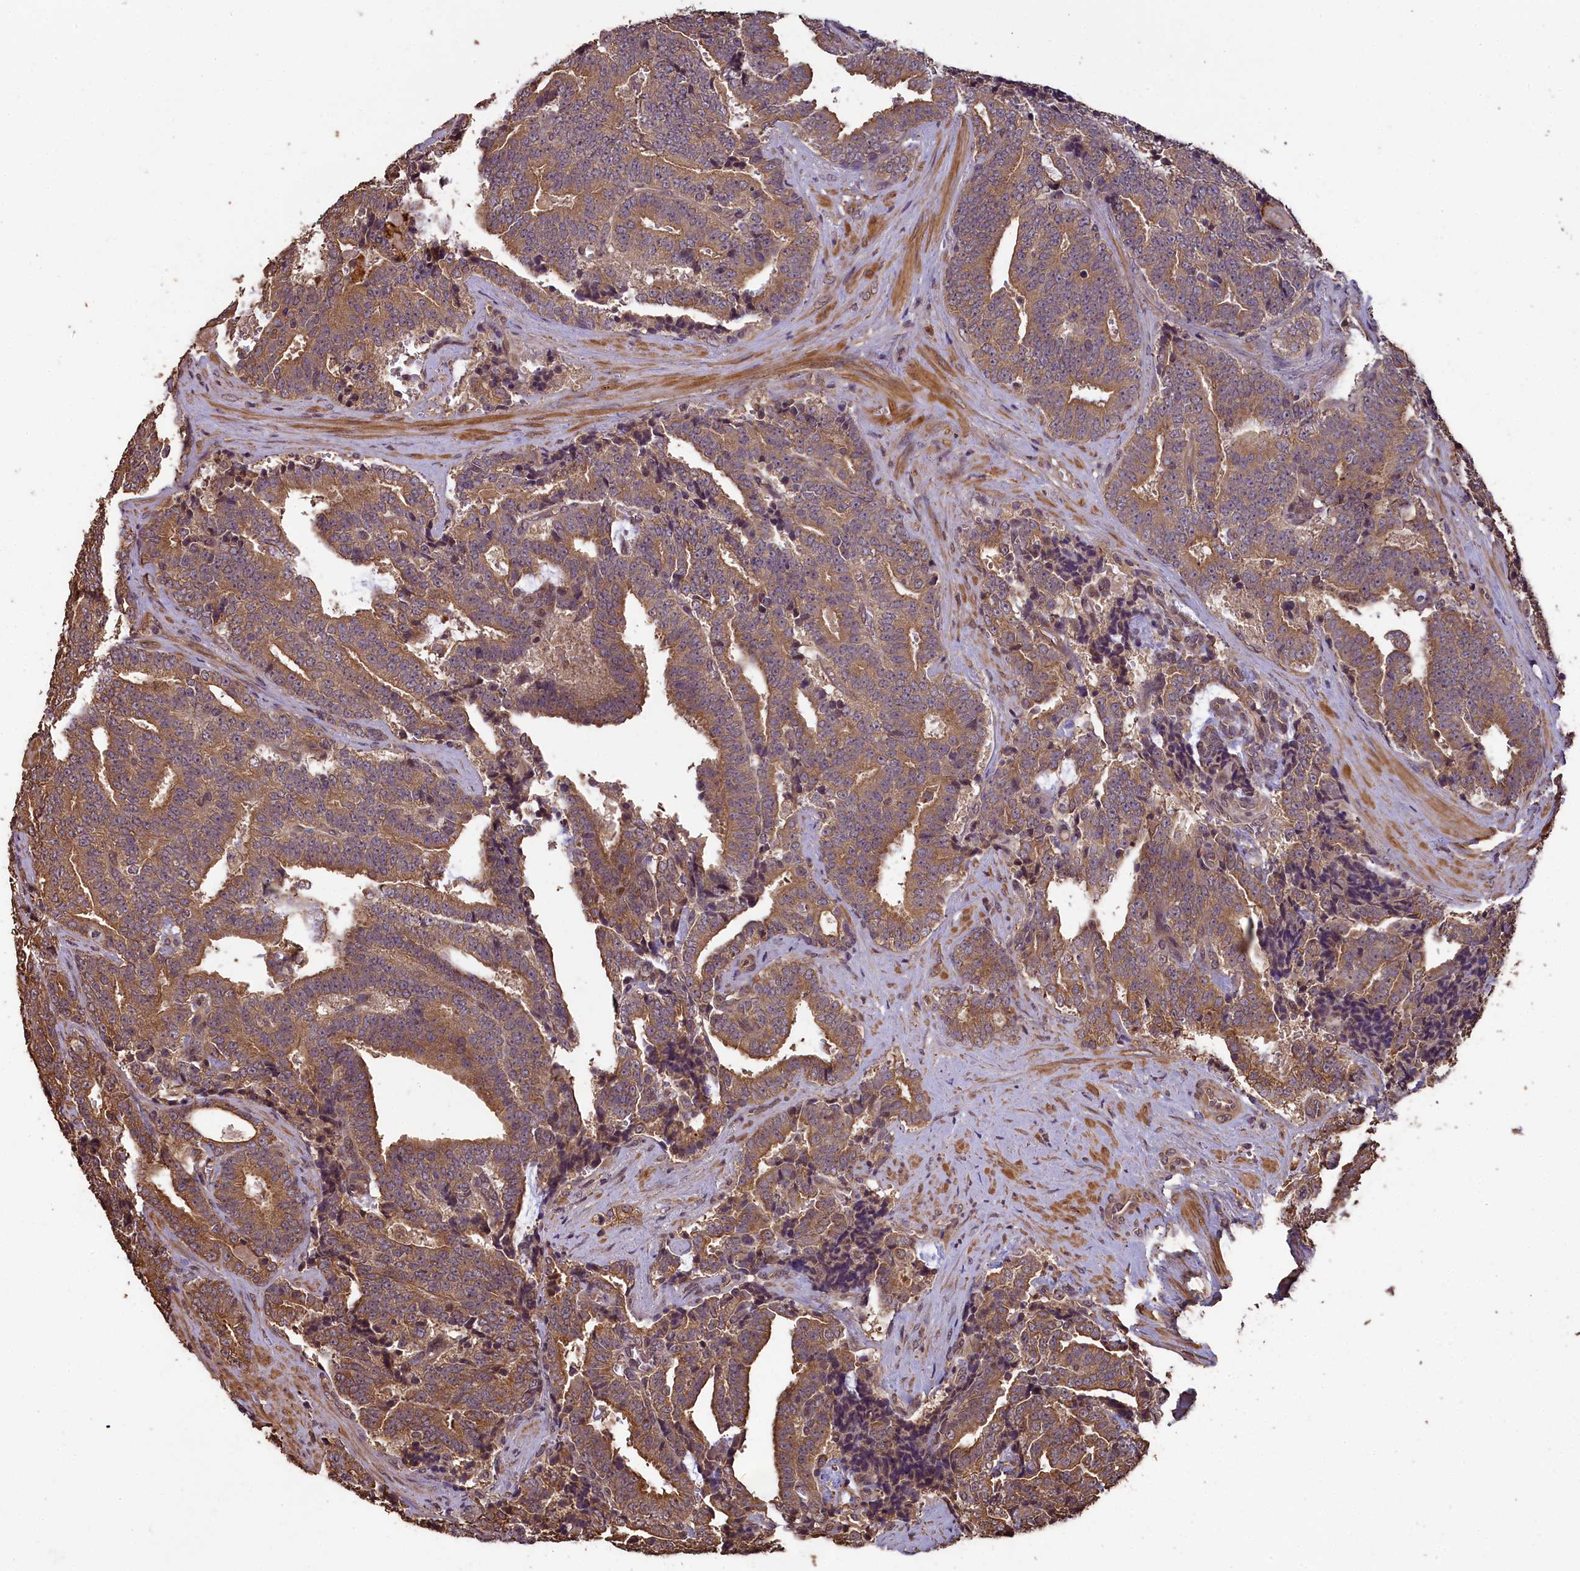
{"staining": {"intensity": "moderate", "quantity": ">75%", "location": "cytoplasmic/membranous"}, "tissue": "prostate cancer", "cell_type": "Tumor cells", "image_type": "cancer", "snomed": [{"axis": "morphology", "description": "Adenocarcinoma, High grade"}, {"axis": "topography", "description": "Prostate and seminal vesicle, NOS"}], "caption": "Tumor cells demonstrate medium levels of moderate cytoplasmic/membranous staining in about >75% of cells in human prostate cancer (adenocarcinoma (high-grade)).", "gene": "CHD9", "patient": {"sex": "male", "age": 67}}